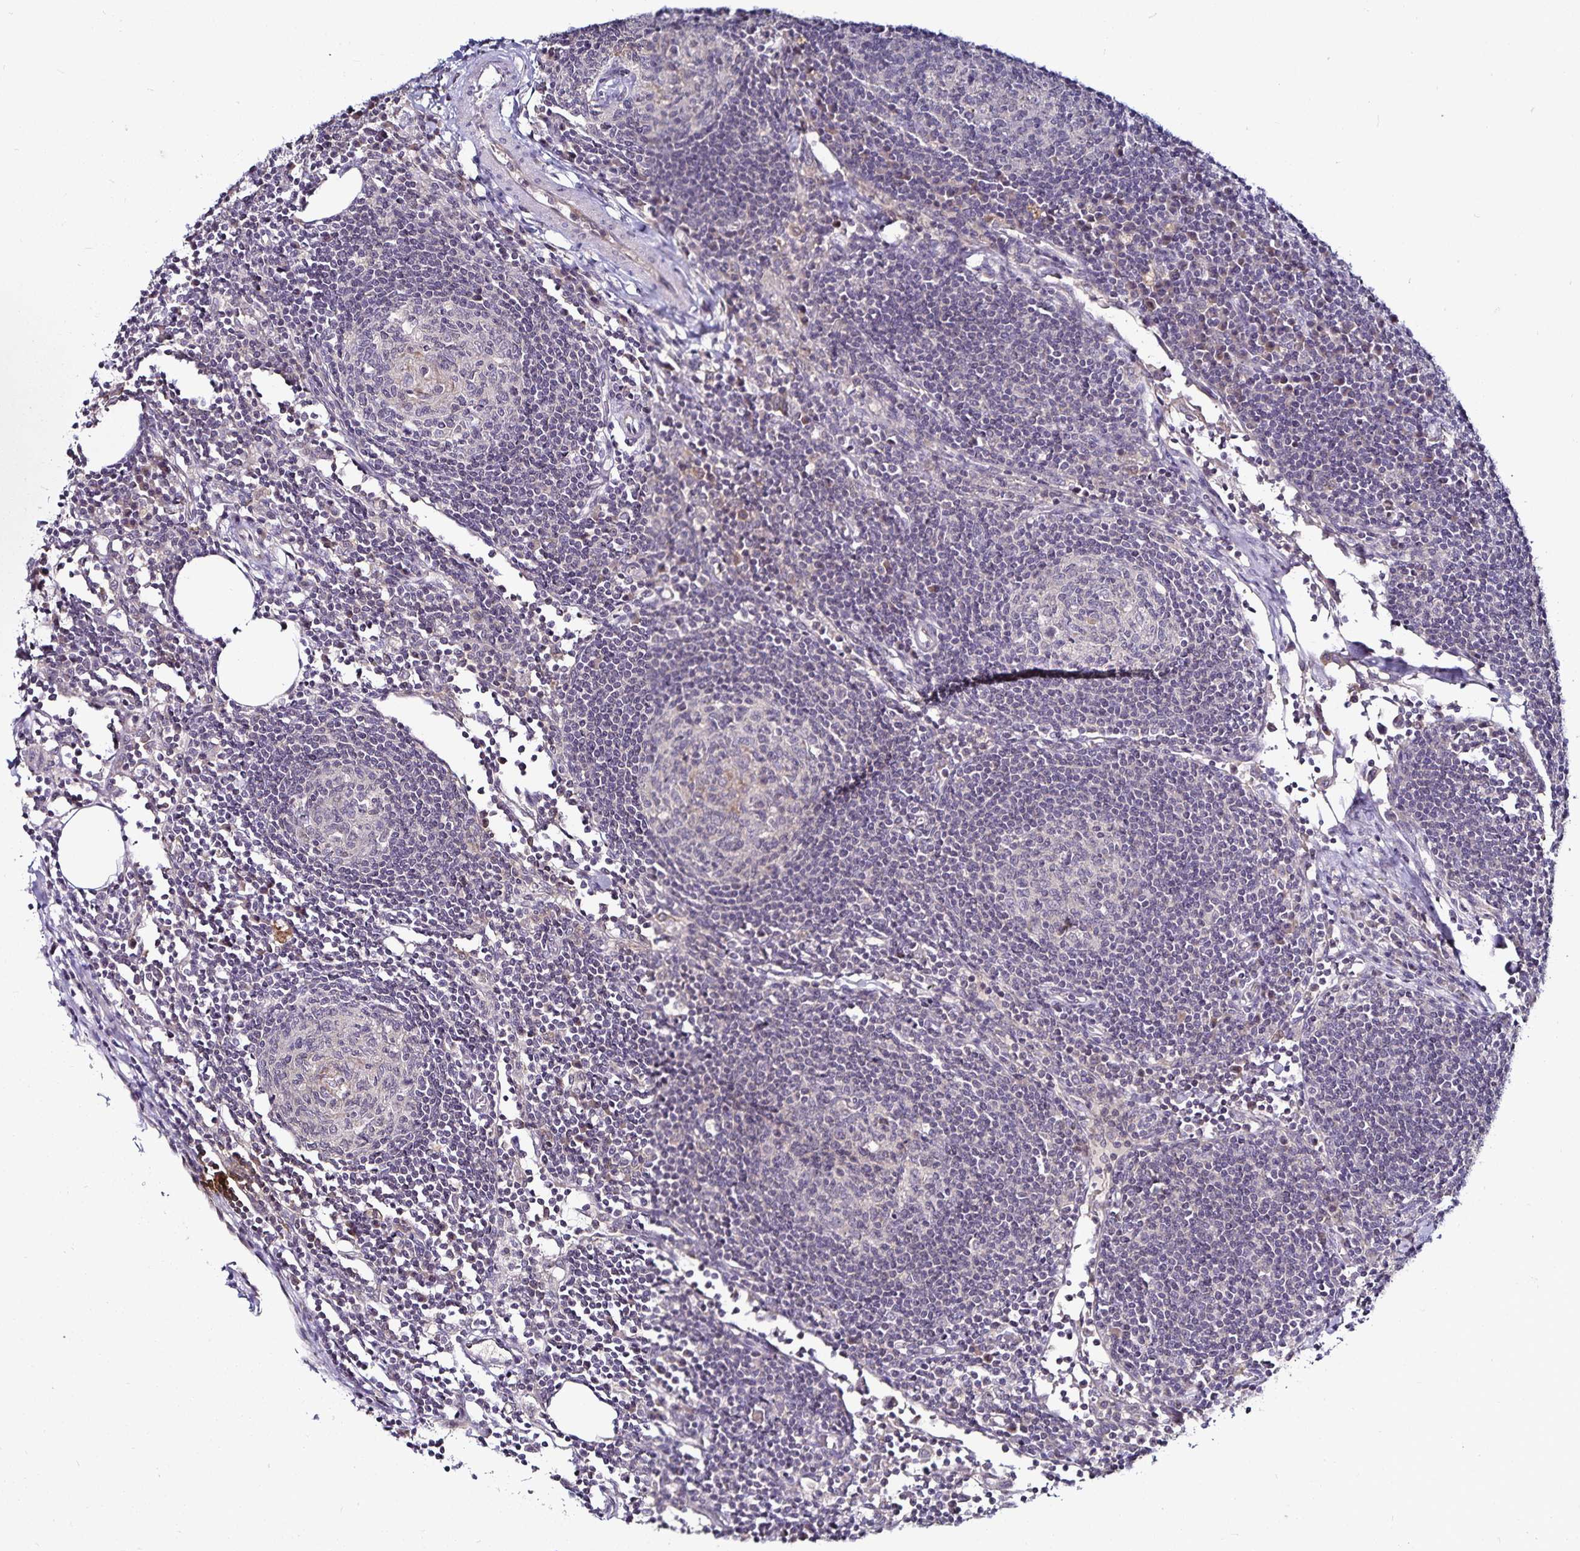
{"staining": {"intensity": "negative", "quantity": "none", "location": "none"}, "tissue": "lymph node", "cell_type": "Germinal center cells", "image_type": "normal", "snomed": [{"axis": "morphology", "description": "Normal tissue, NOS"}, {"axis": "topography", "description": "Lymph node"}], "caption": "Immunohistochemistry image of normal lymph node: human lymph node stained with DAB demonstrates no significant protein expression in germinal center cells.", "gene": "ACSL5", "patient": {"sex": "male", "age": 67}}